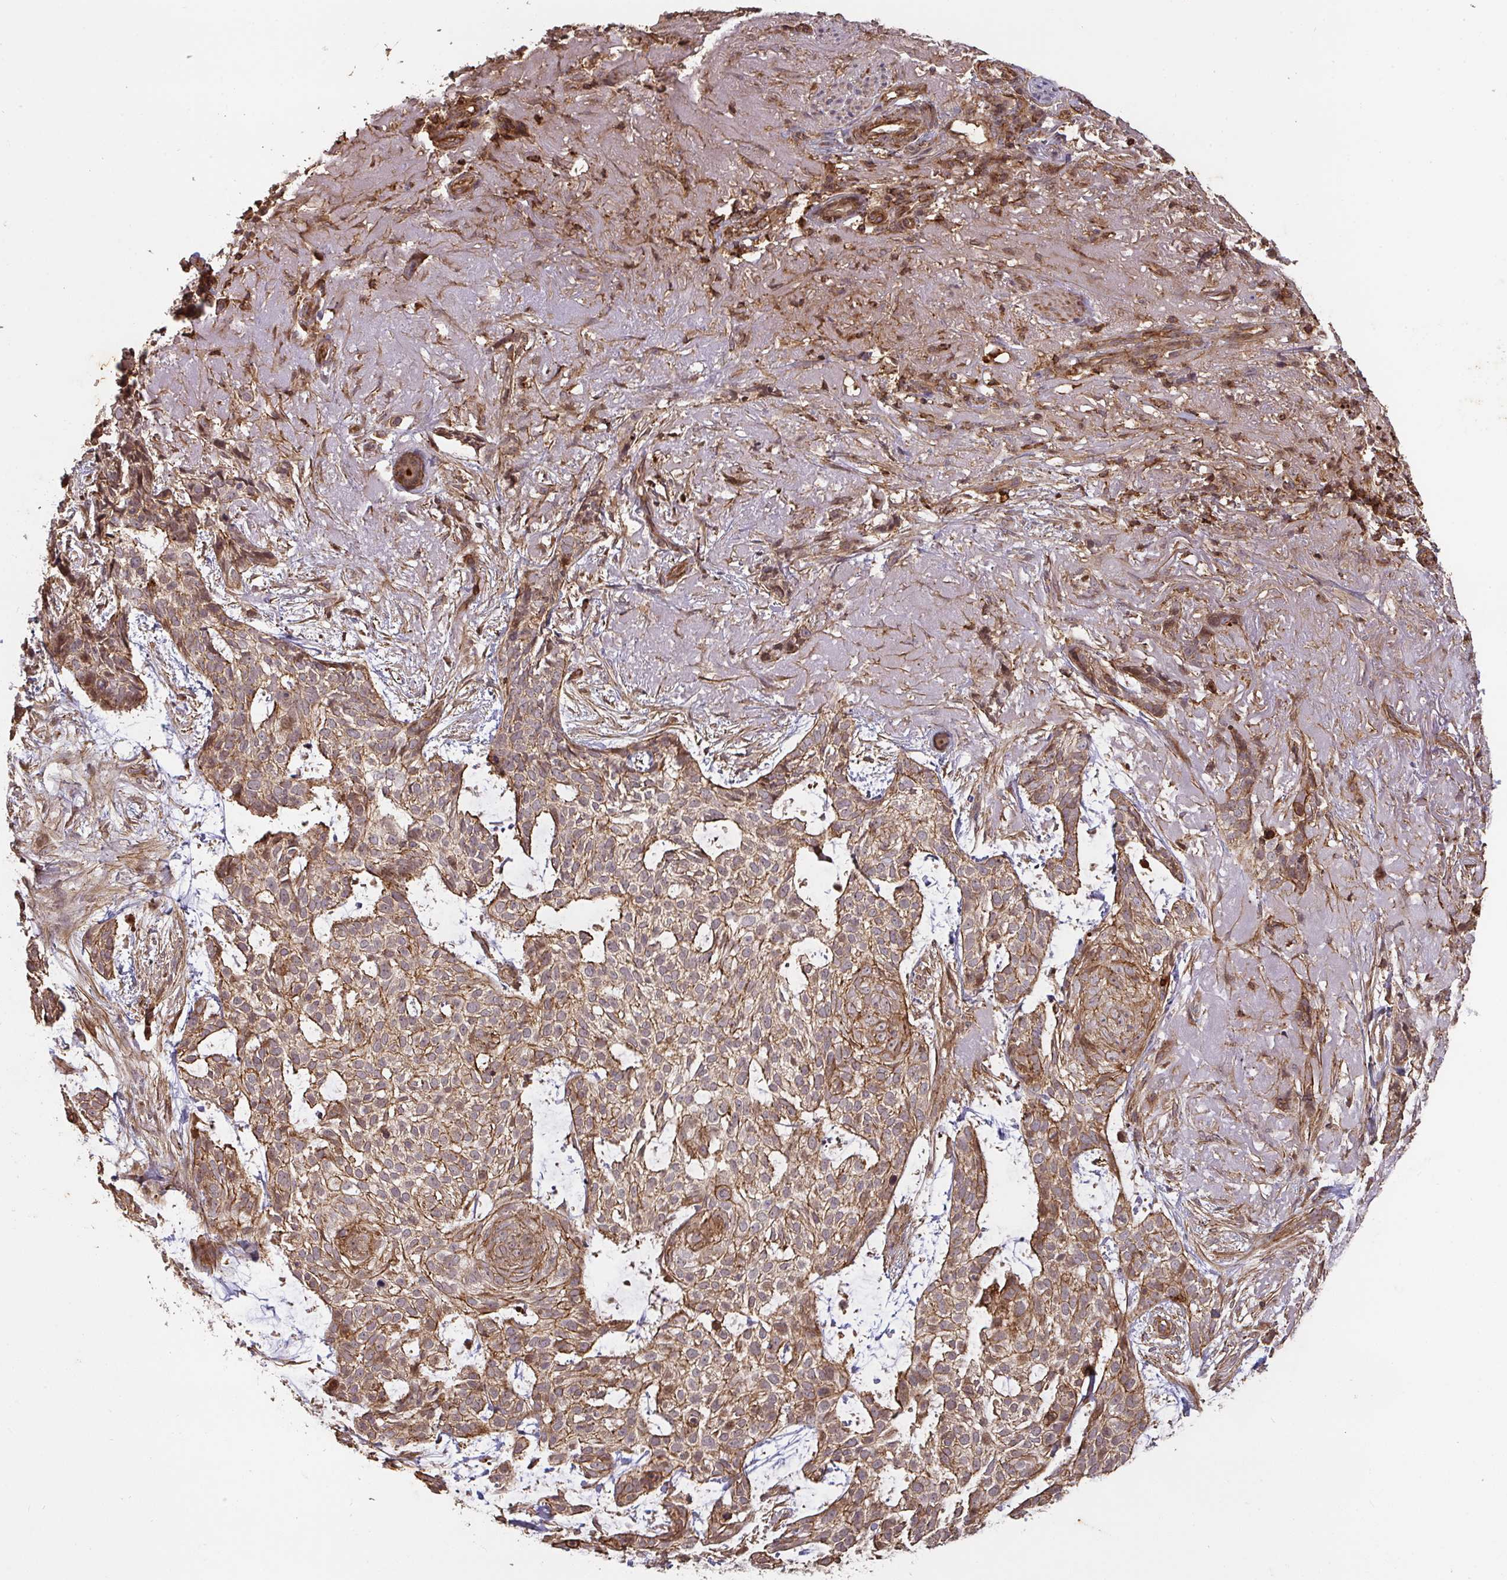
{"staining": {"intensity": "moderate", "quantity": ">75%", "location": "cytoplasmic/membranous"}, "tissue": "skin cancer", "cell_type": "Tumor cells", "image_type": "cancer", "snomed": [{"axis": "morphology", "description": "Basal cell carcinoma"}, {"axis": "topography", "description": "Skin"}, {"axis": "topography", "description": "Skin of face"}], "caption": "Protein expression analysis of basal cell carcinoma (skin) demonstrates moderate cytoplasmic/membranous positivity in approximately >75% of tumor cells.", "gene": "TNMD", "patient": {"sex": "female", "age": 80}}